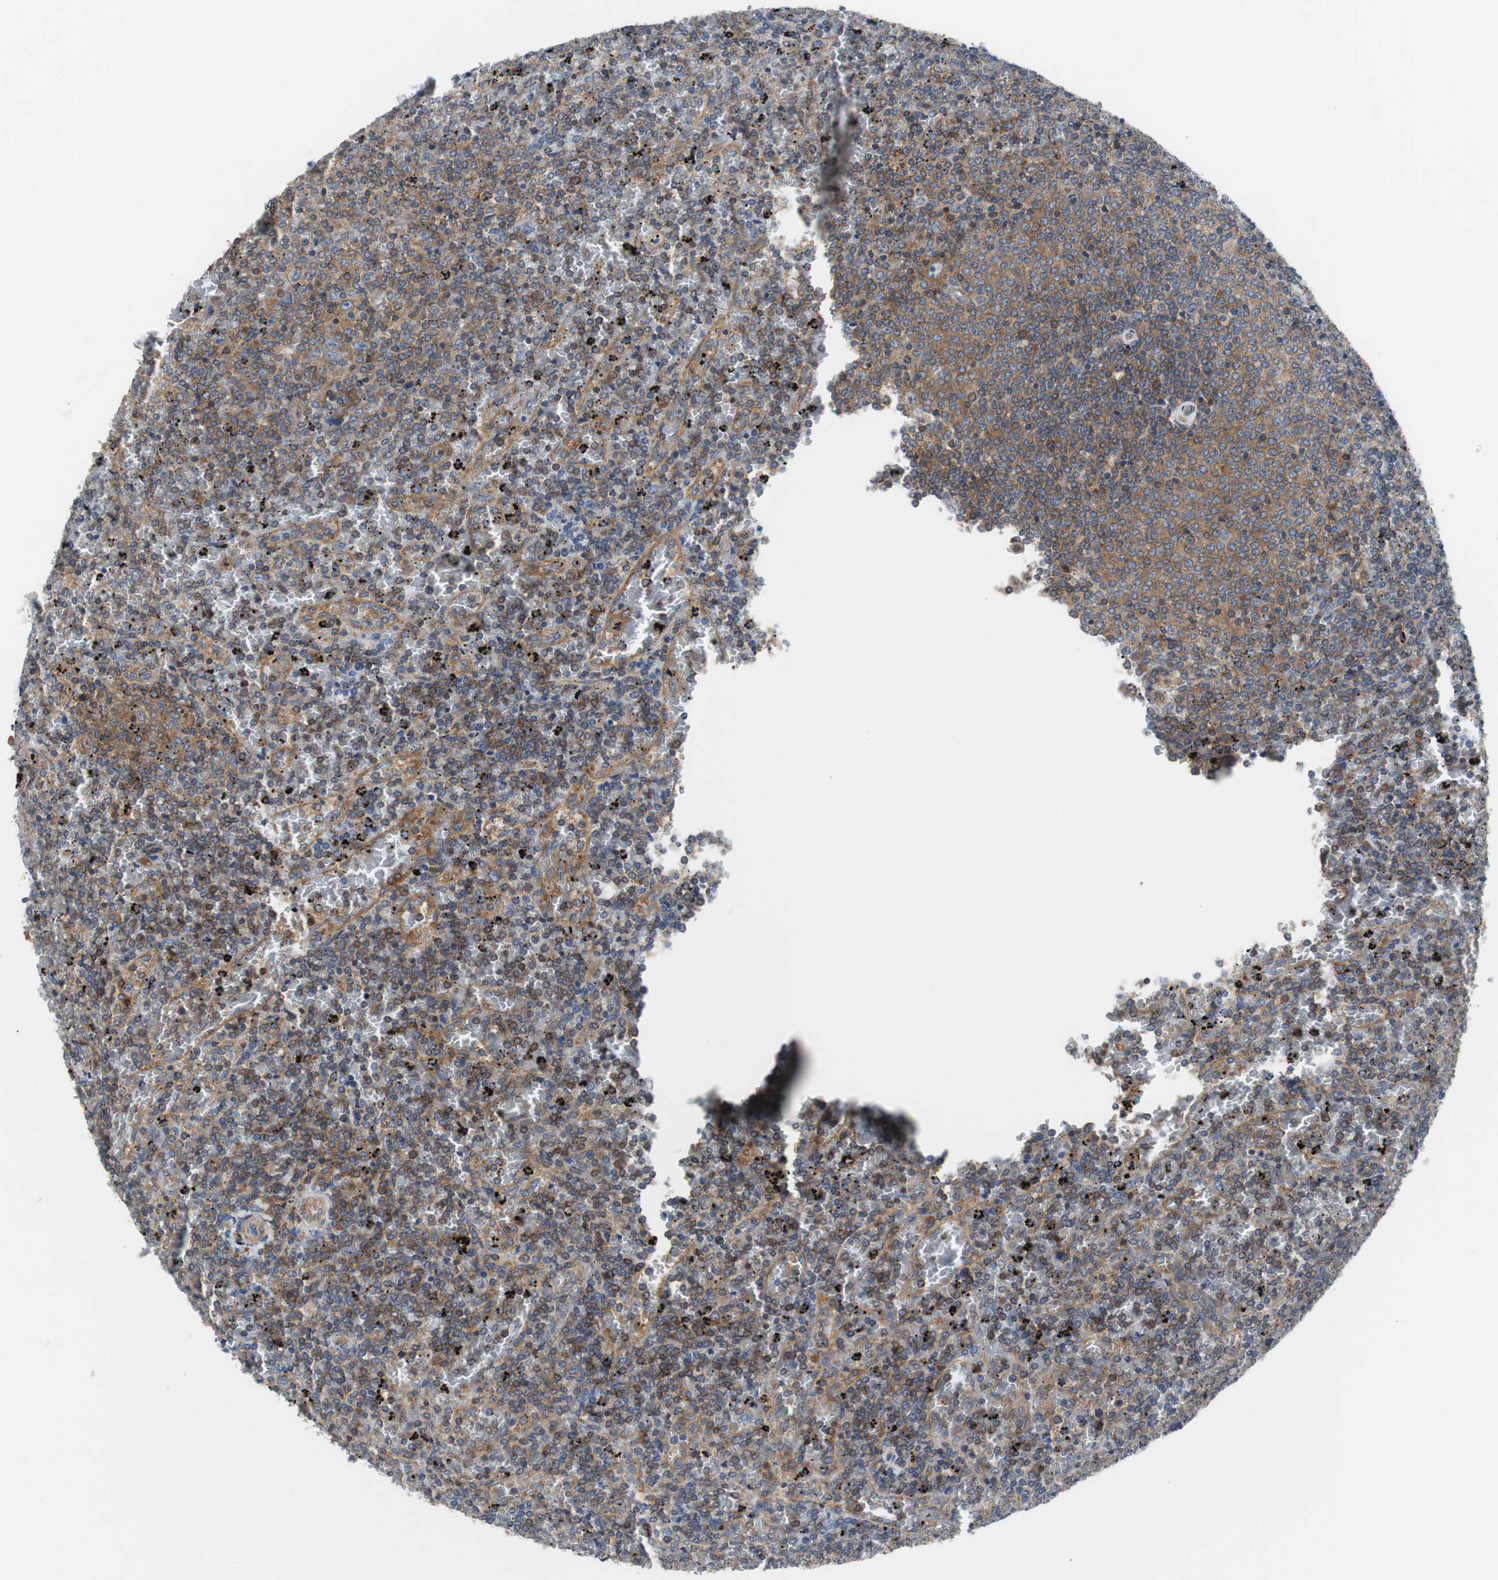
{"staining": {"intensity": "moderate", "quantity": ">75%", "location": "cytoplasmic/membranous"}, "tissue": "lymphoma", "cell_type": "Tumor cells", "image_type": "cancer", "snomed": [{"axis": "morphology", "description": "Malignant lymphoma, non-Hodgkin's type, Low grade"}, {"axis": "topography", "description": "Spleen"}], "caption": "Lymphoma stained with DAB immunohistochemistry exhibits medium levels of moderate cytoplasmic/membranous staining in about >75% of tumor cells. (DAB IHC with brightfield microscopy, high magnification).", "gene": "BRAF", "patient": {"sex": "female", "age": 77}}